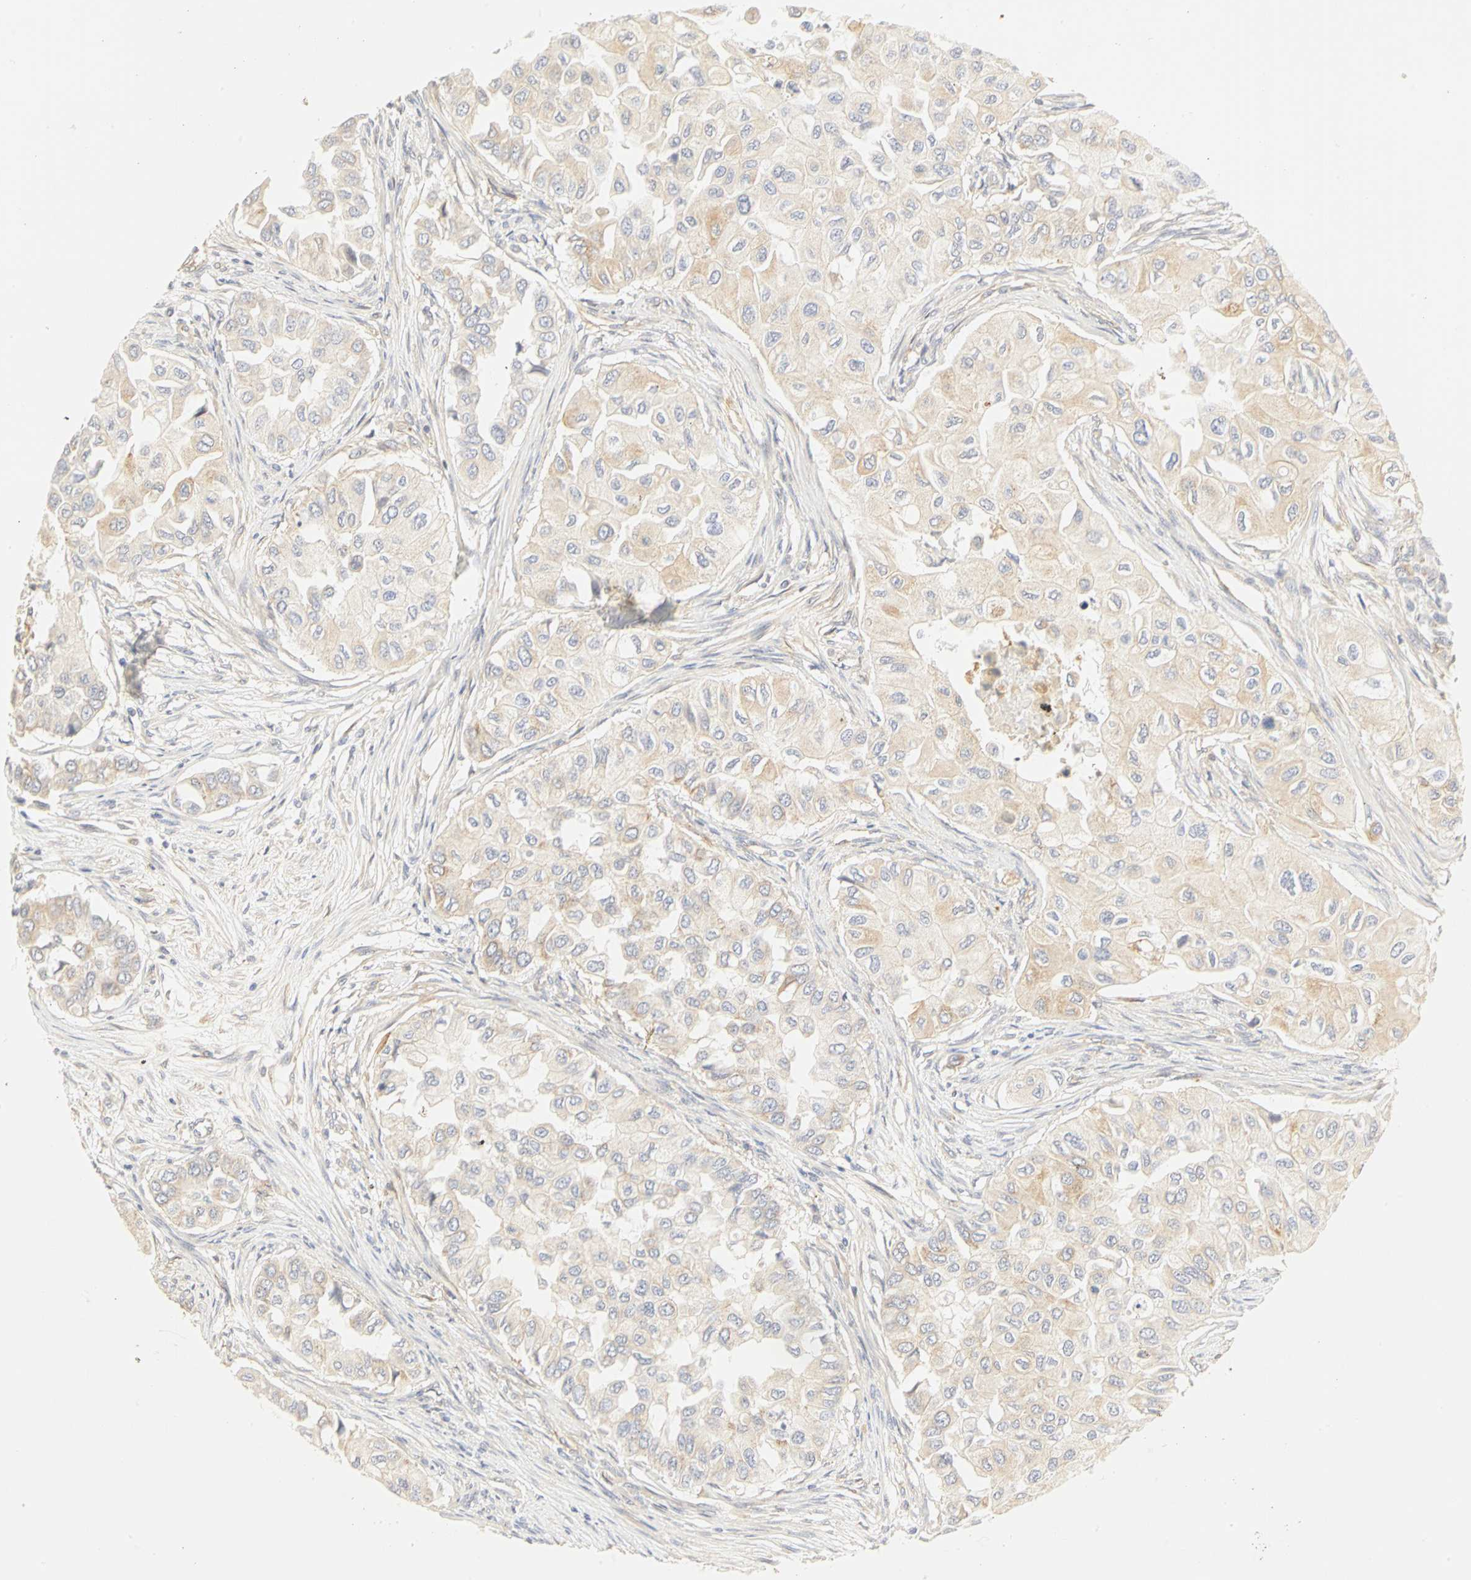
{"staining": {"intensity": "weak", "quantity": "25%-75%", "location": "cytoplasmic/membranous"}, "tissue": "breast cancer", "cell_type": "Tumor cells", "image_type": "cancer", "snomed": [{"axis": "morphology", "description": "Normal tissue, NOS"}, {"axis": "morphology", "description": "Duct carcinoma"}, {"axis": "topography", "description": "Breast"}], "caption": "About 25%-75% of tumor cells in human infiltrating ductal carcinoma (breast) demonstrate weak cytoplasmic/membranous protein expression as visualized by brown immunohistochemical staining.", "gene": "GNRH2", "patient": {"sex": "female", "age": 49}}